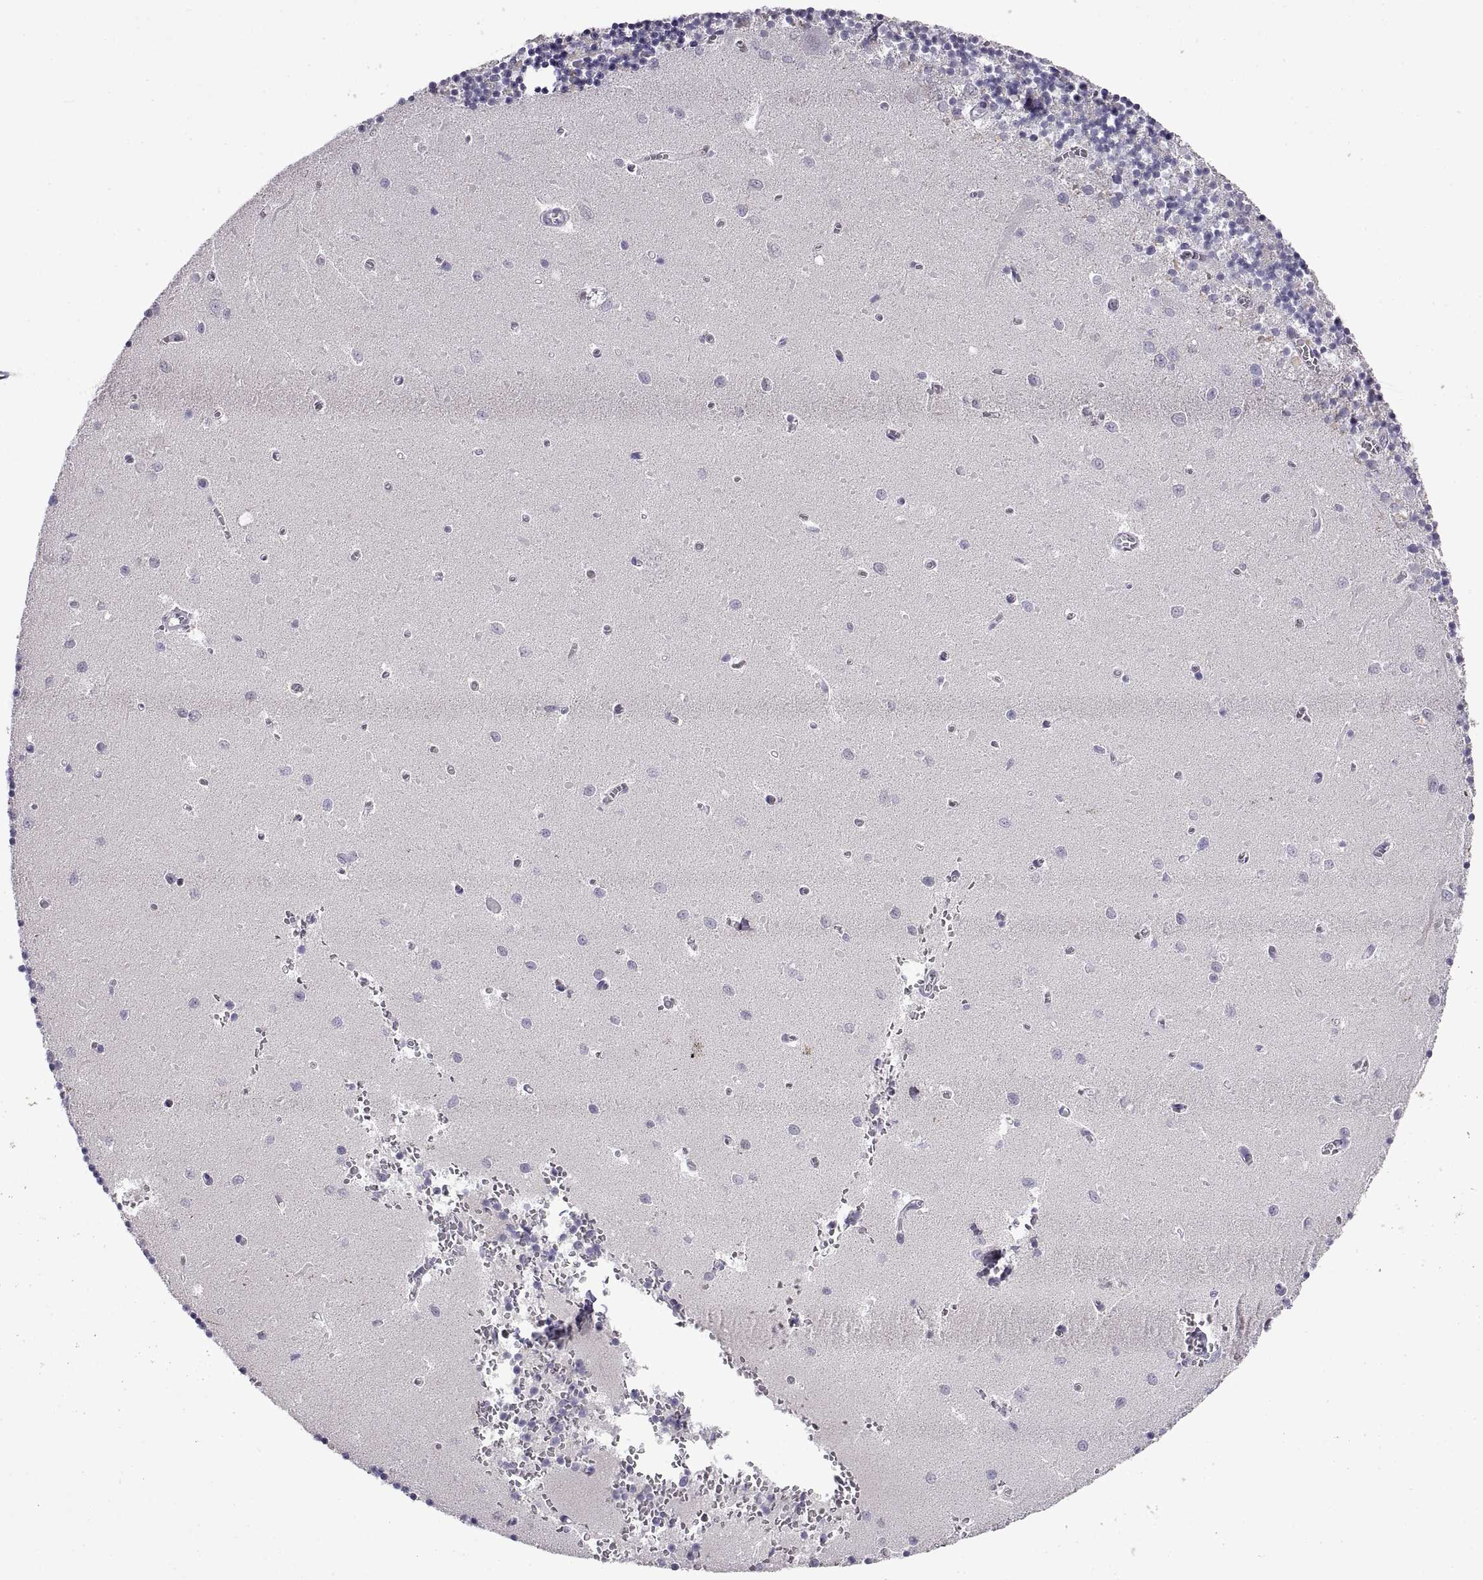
{"staining": {"intensity": "negative", "quantity": "none", "location": "none"}, "tissue": "cerebellum", "cell_type": "Cells in granular layer", "image_type": "normal", "snomed": [{"axis": "morphology", "description": "Normal tissue, NOS"}, {"axis": "topography", "description": "Cerebellum"}], "caption": "A high-resolution image shows IHC staining of unremarkable cerebellum, which shows no significant expression in cells in granular layer.", "gene": "FAM170A", "patient": {"sex": "female", "age": 64}}